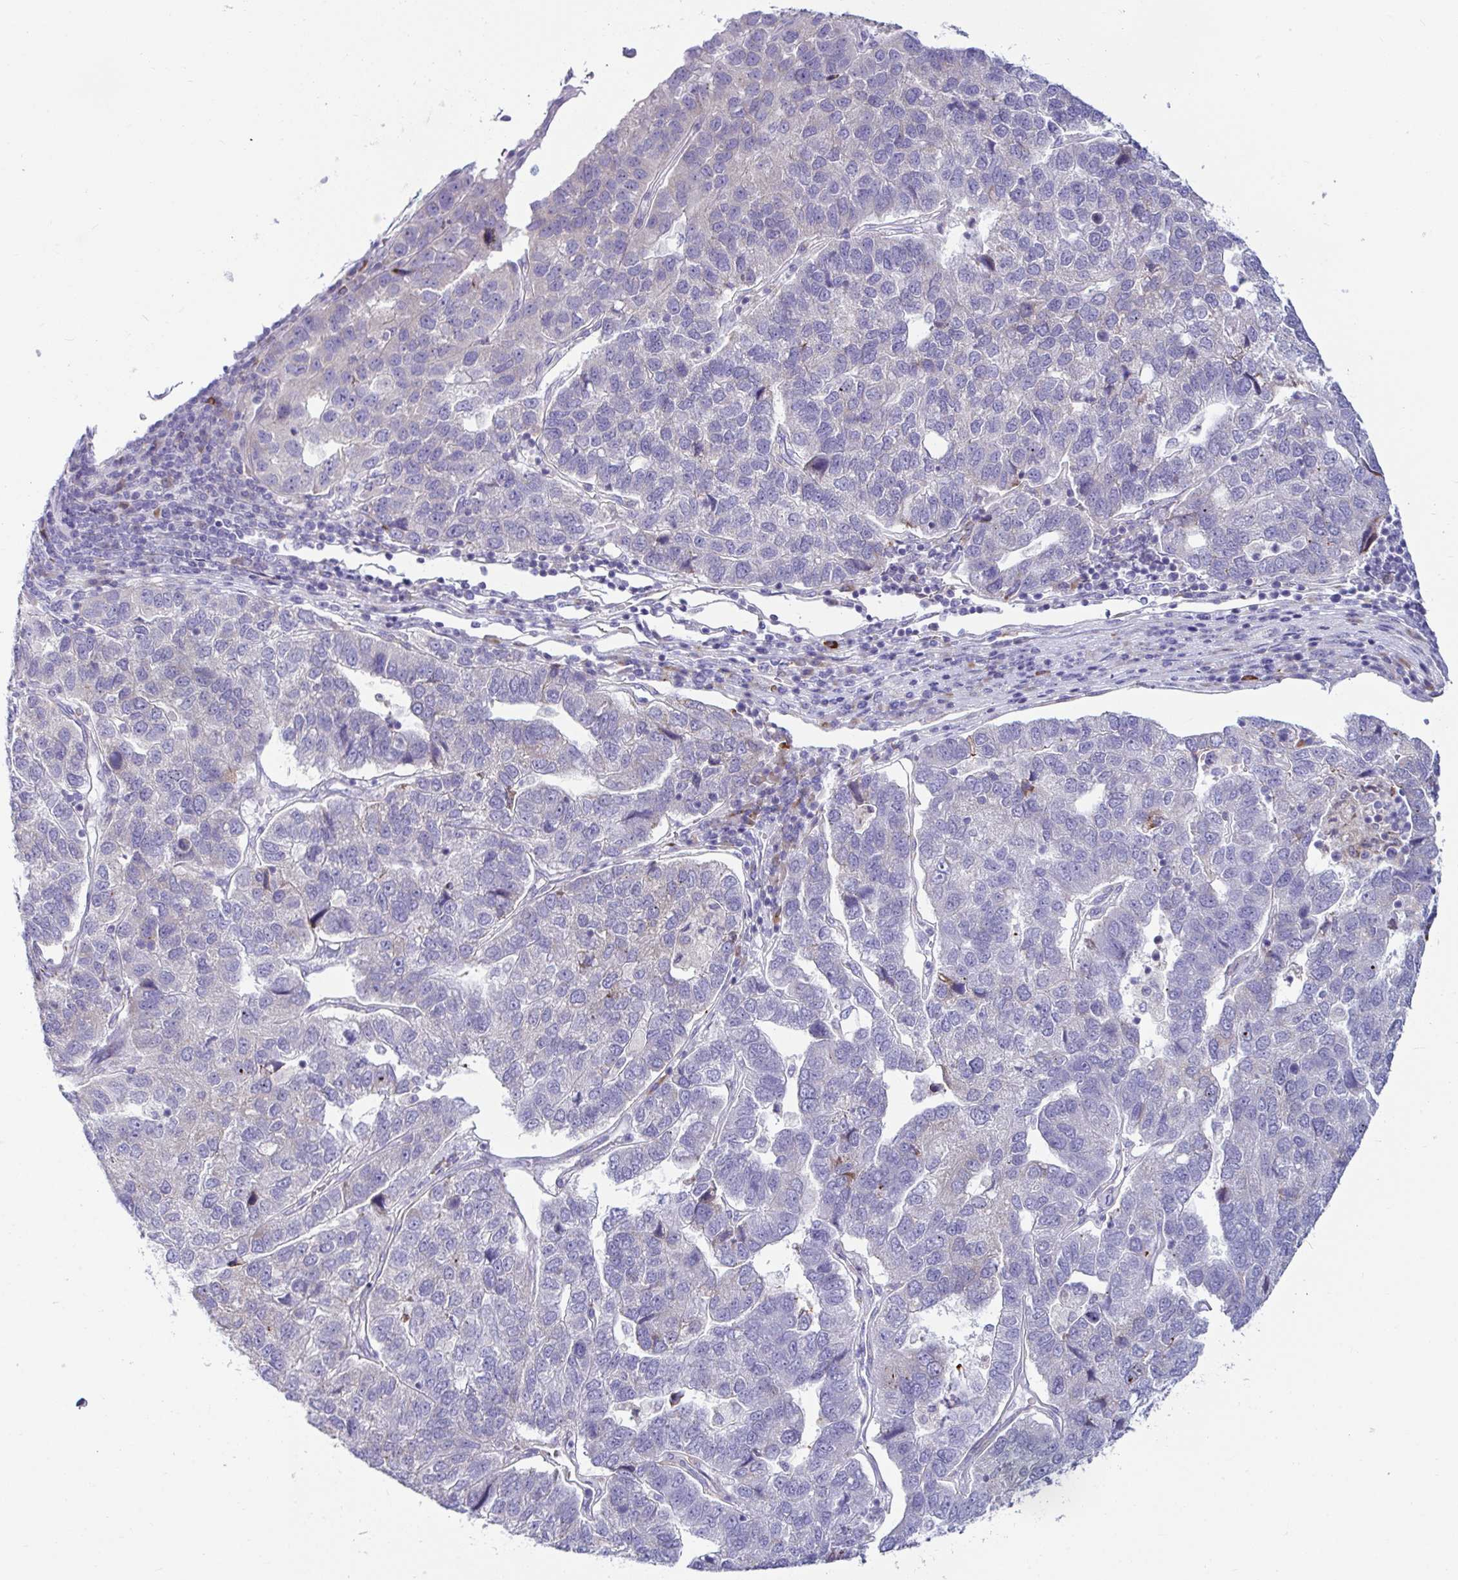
{"staining": {"intensity": "negative", "quantity": "none", "location": "none"}, "tissue": "pancreatic cancer", "cell_type": "Tumor cells", "image_type": "cancer", "snomed": [{"axis": "morphology", "description": "Adenocarcinoma, NOS"}, {"axis": "topography", "description": "Pancreas"}], "caption": "Tumor cells show no significant staining in pancreatic cancer (adenocarcinoma).", "gene": "TFPI2", "patient": {"sex": "female", "age": 61}}